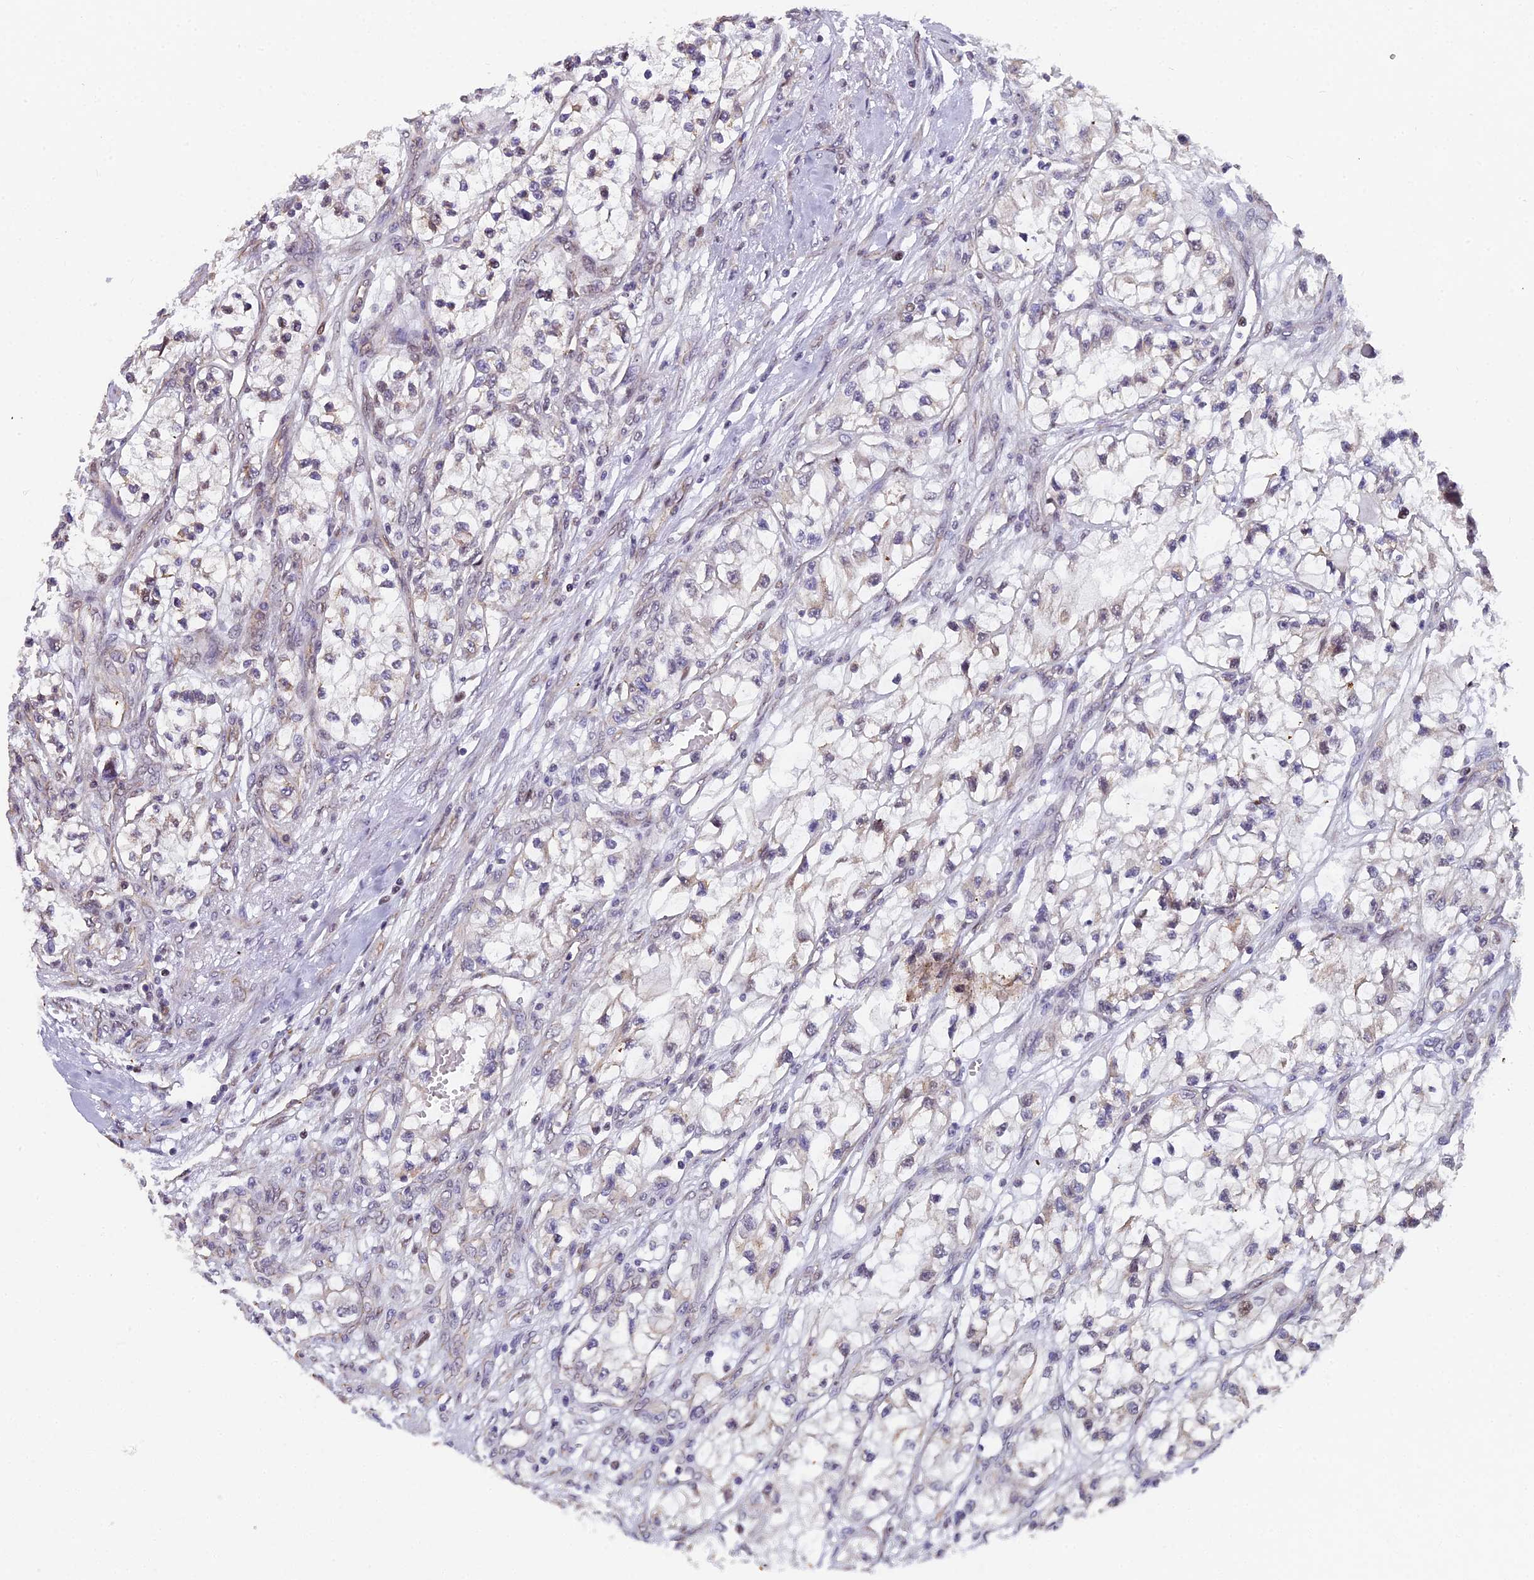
{"staining": {"intensity": "weak", "quantity": "<25%", "location": "nuclear"}, "tissue": "renal cancer", "cell_type": "Tumor cells", "image_type": "cancer", "snomed": [{"axis": "morphology", "description": "Adenocarcinoma, NOS"}, {"axis": "topography", "description": "Kidney"}], "caption": "An image of adenocarcinoma (renal) stained for a protein shows no brown staining in tumor cells. Nuclei are stained in blue.", "gene": "XKR9", "patient": {"sex": "female", "age": 57}}